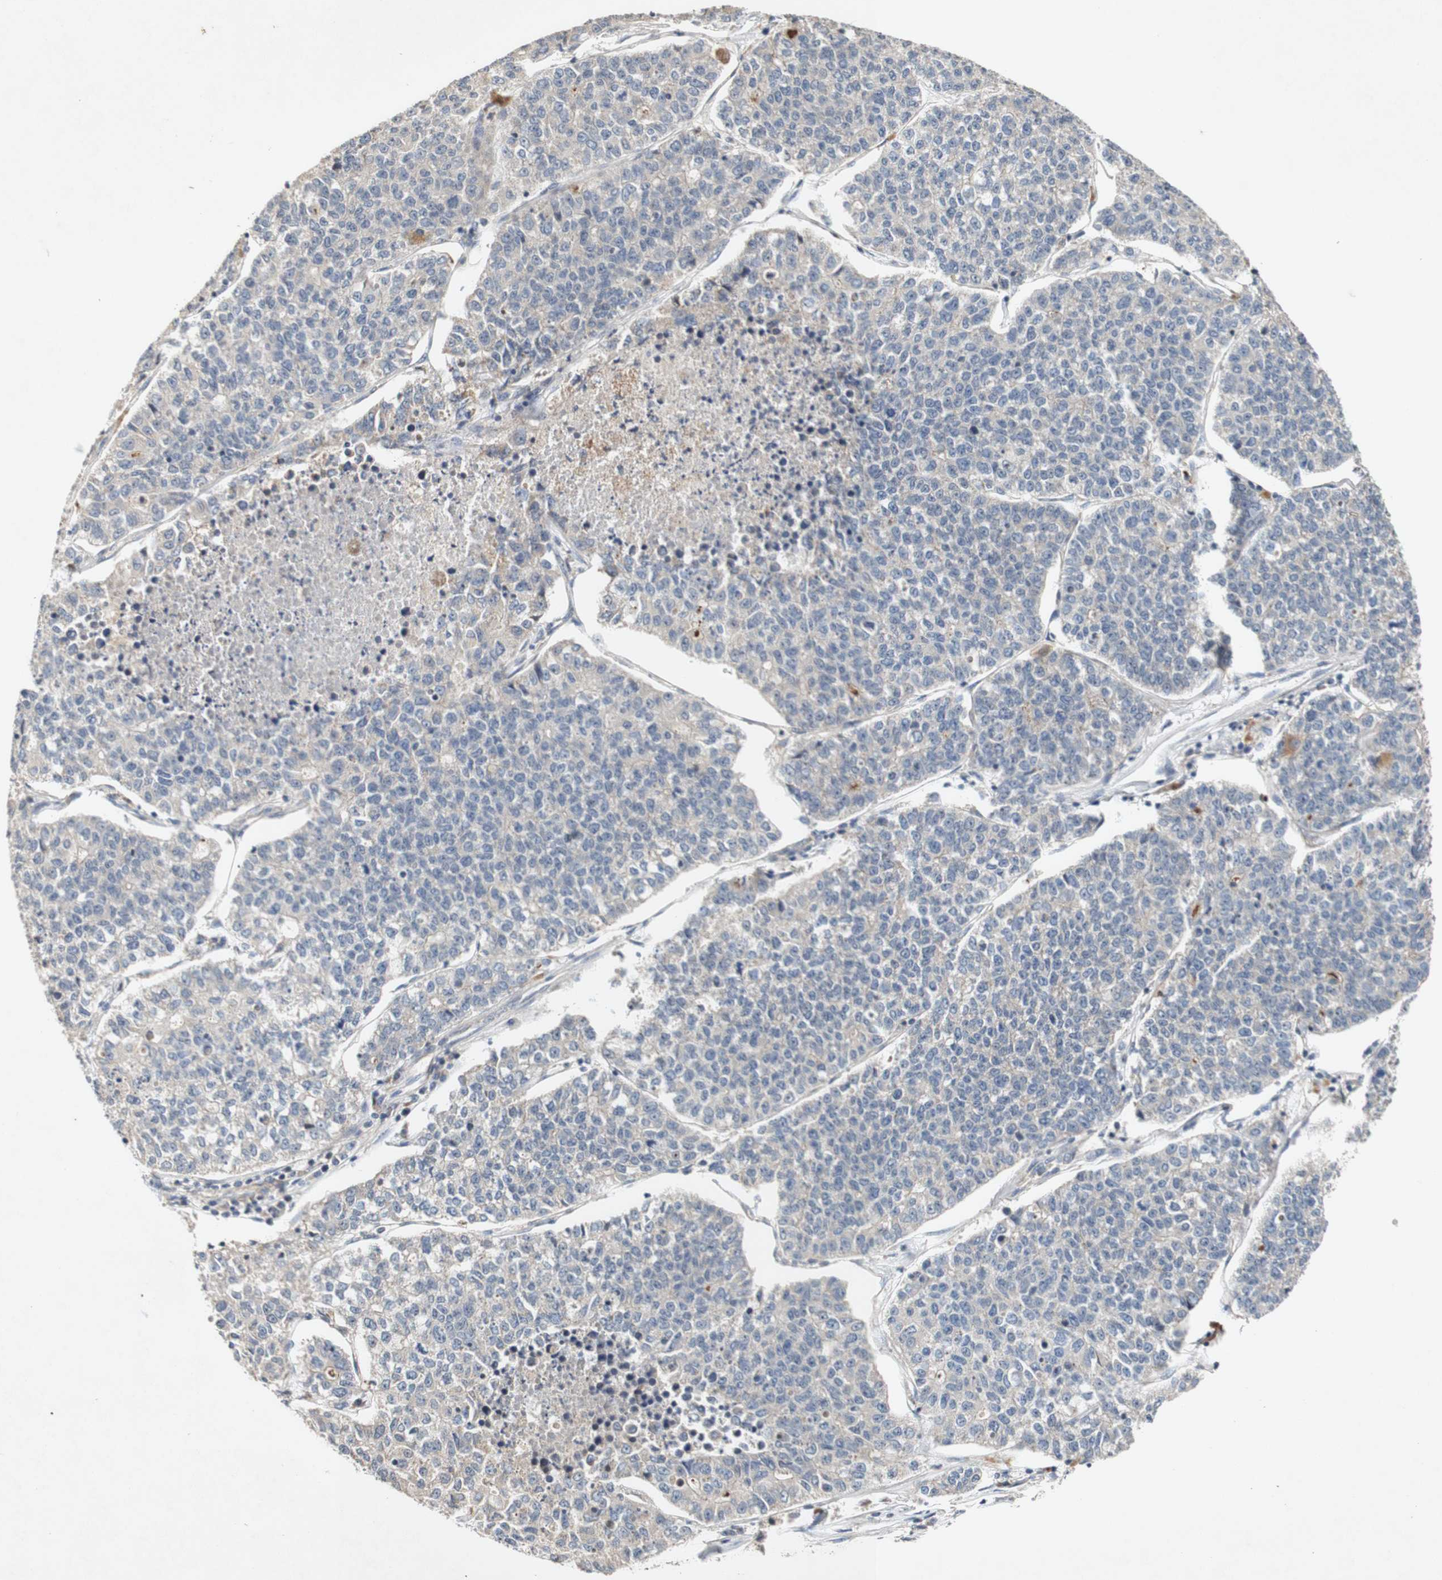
{"staining": {"intensity": "weak", "quantity": ">75%", "location": "cytoplasmic/membranous"}, "tissue": "lung cancer", "cell_type": "Tumor cells", "image_type": "cancer", "snomed": [{"axis": "morphology", "description": "Adenocarcinoma, NOS"}, {"axis": "topography", "description": "Lung"}], "caption": "DAB (3,3'-diaminobenzidine) immunohistochemical staining of lung adenocarcinoma demonstrates weak cytoplasmic/membranous protein expression in approximately >75% of tumor cells. The protein of interest is shown in brown color, while the nuclei are stained blue.", "gene": "PIN1", "patient": {"sex": "male", "age": 49}}